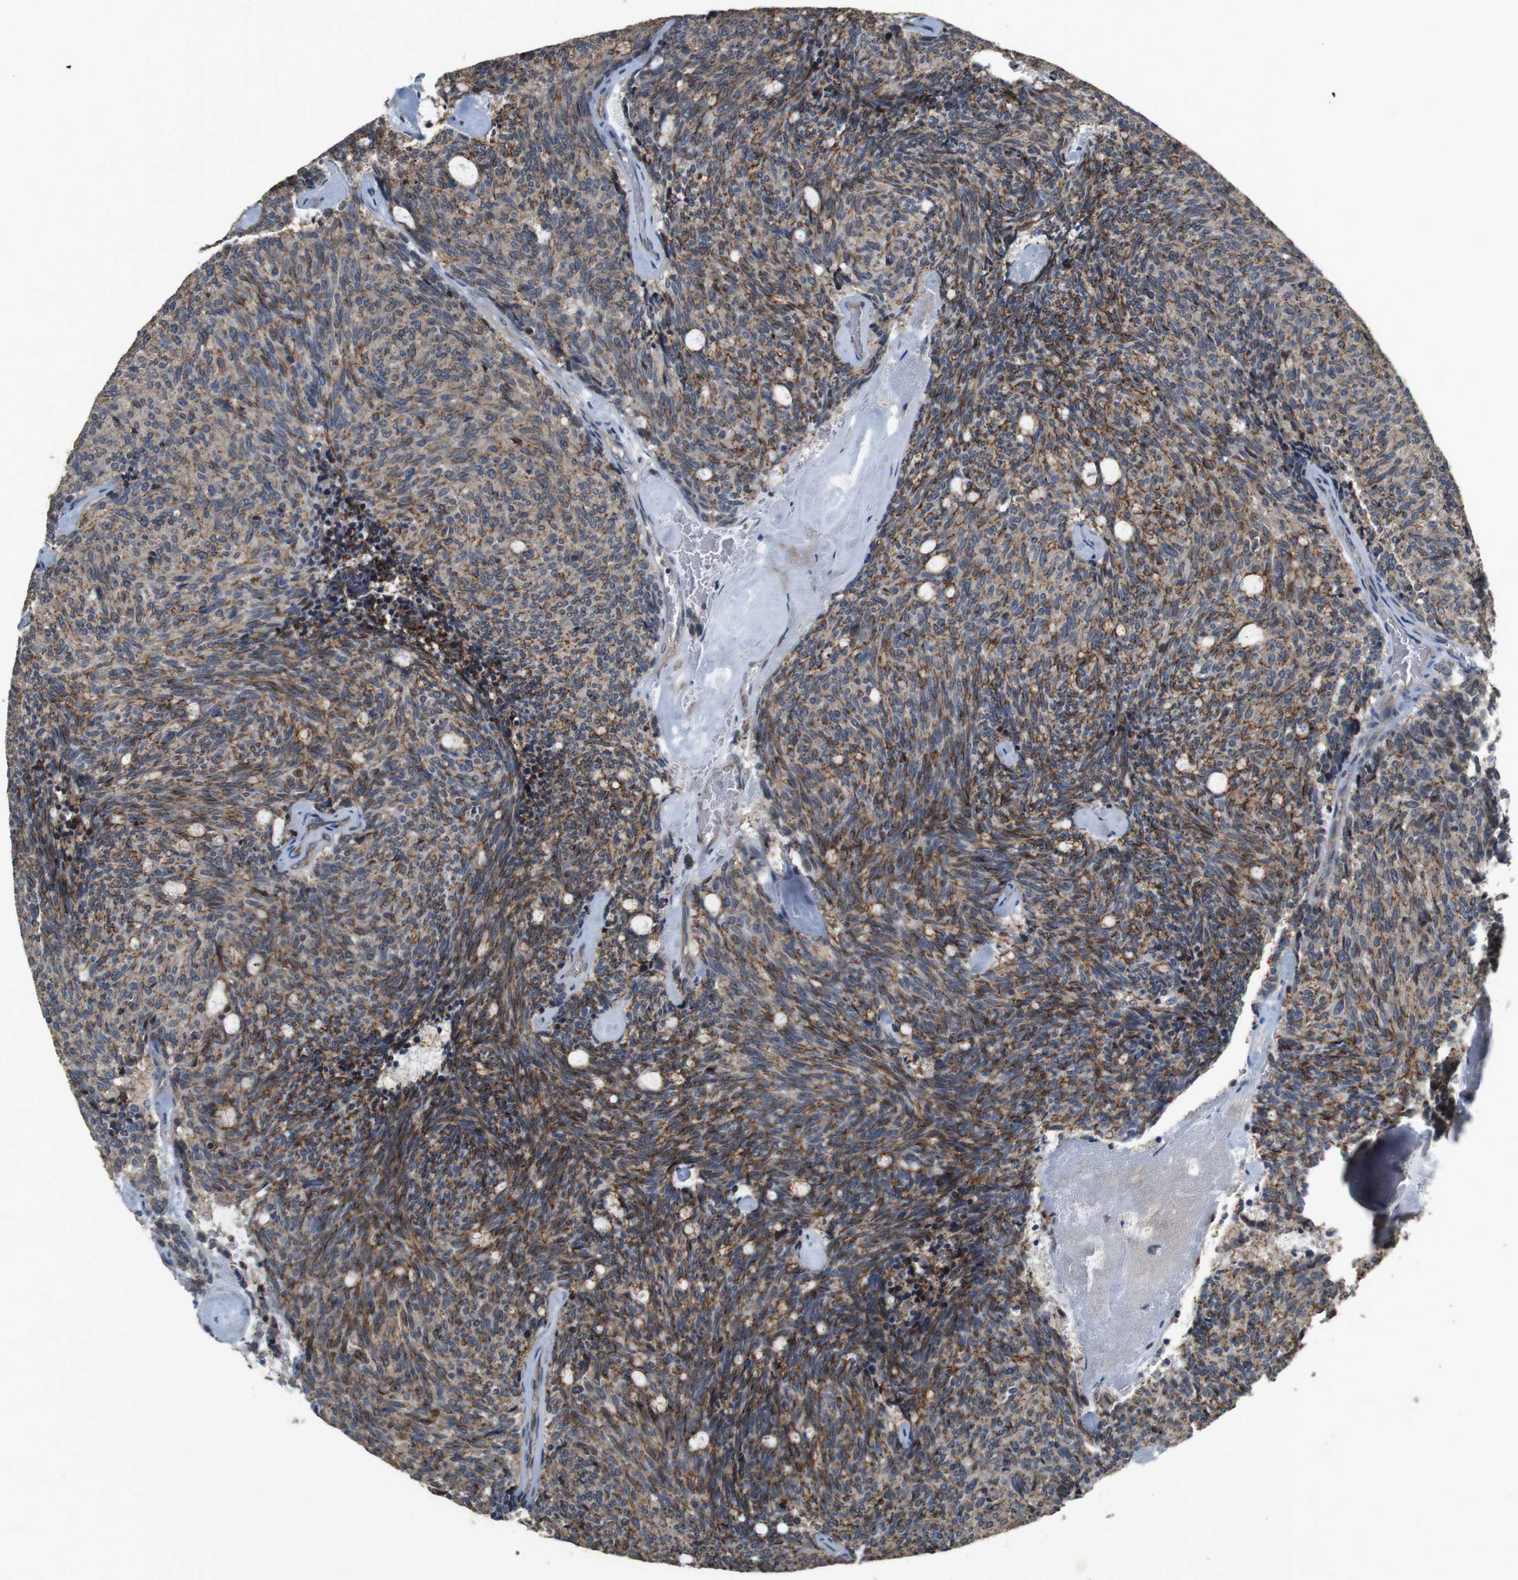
{"staining": {"intensity": "moderate", "quantity": ">75%", "location": "cytoplasmic/membranous"}, "tissue": "carcinoid", "cell_type": "Tumor cells", "image_type": "cancer", "snomed": [{"axis": "morphology", "description": "Carcinoid, malignant, NOS"}, {"axis": "topography", "description": "Pancreas"}], "caption": "Protein expression analysis of malignant carcinoid reveals moderate cytoplasmic/membranous staining in approximately >75% of tumor cells.", "gene": "CLDN7", "patient": {"sex": "female", "age": 54}}